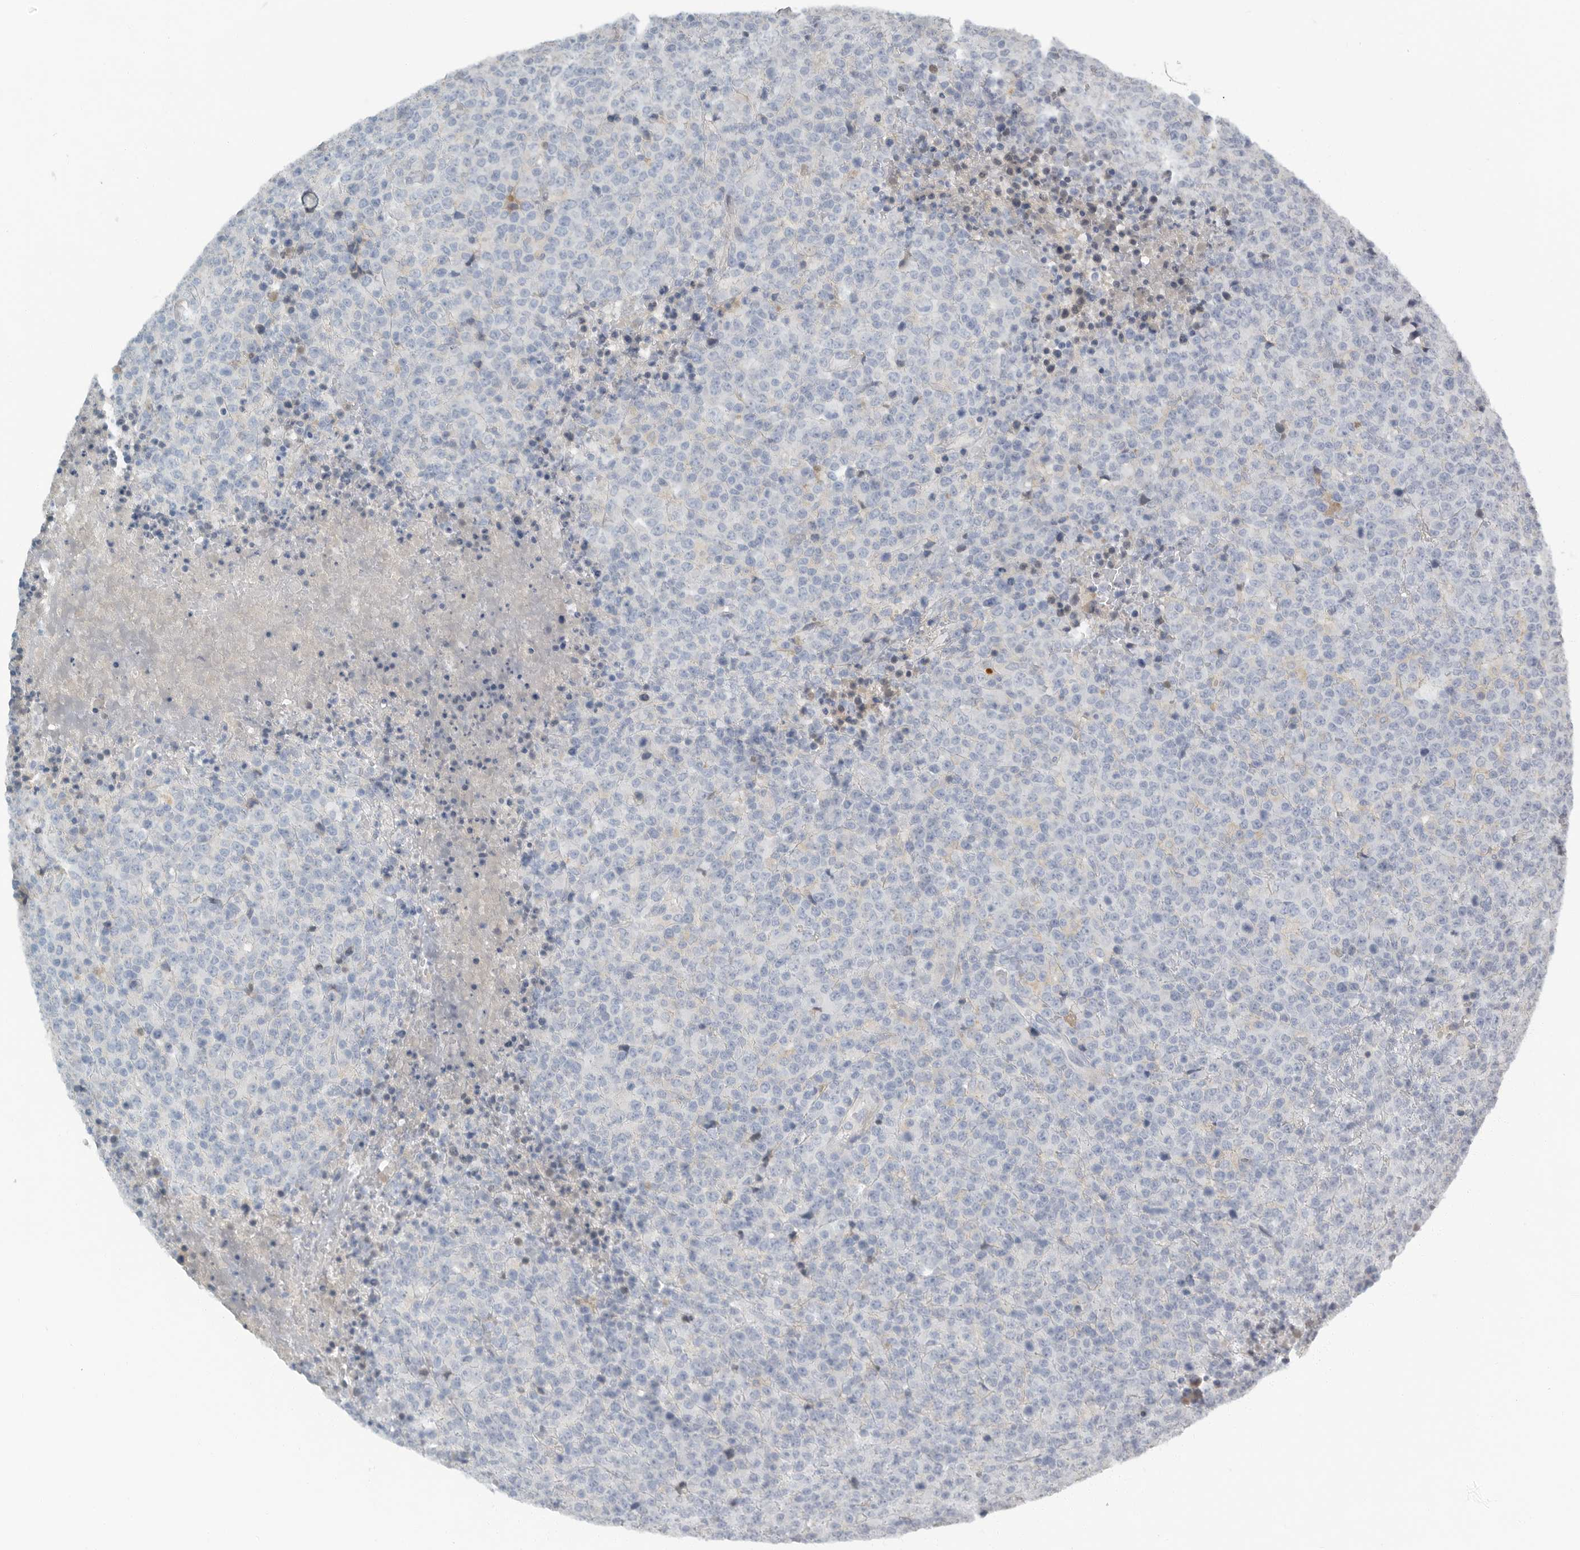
{"staining": {"intensity": "negative", "quantity": "none", "location": "none"}, "tissue": "lymphoma", "cell_type": "Tumor cells", "image_type": "cancer", "snomed": [{"axis": "morphology", "description": "Malignant lymphoma, non-Hodgkin's type, High grade"}, {"axis": "topography", "description": "Lymph node"}], "caption": "Malignant lymphoma, non-Hodgkin's type (high-grade) was stained to show a protein in brown. There is no significant staining in tumor cells.", "gene": "PAM", "patient": {"sex": "male", "age": 13}}